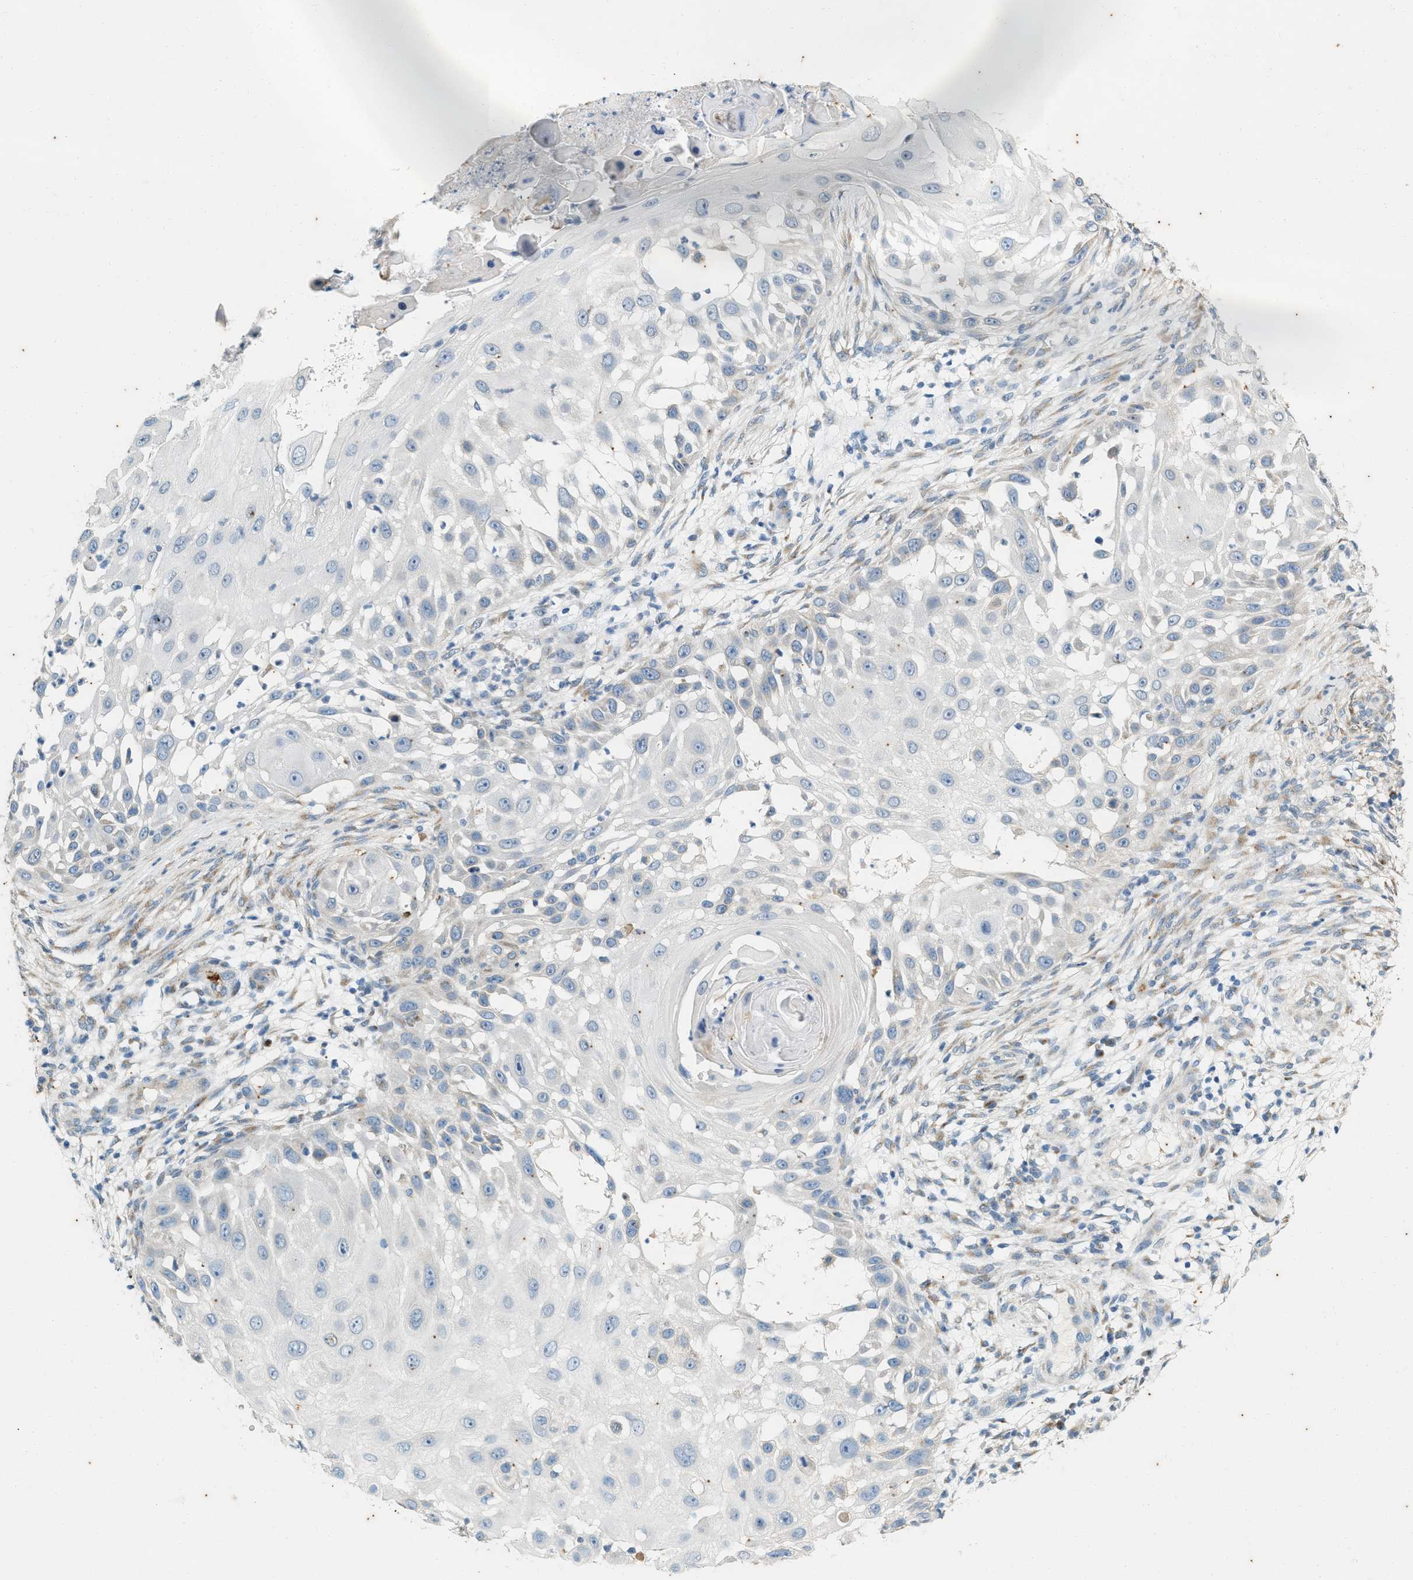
{"staining": {"intensity": "negative", "quantity": "none", "location": "none"}, "tissue": "skin cancer", "cell_type": "Tumor cells", "image_type": "cancer", "snomed": [{"axis": "morphology", "description": "Squamous cell carcinoma, NOS"}, {"axis": "topography", "description": "Skin"}], "caption": "Immunohistochemical staining of skin cancer (squamous cell carcinoma) displays no significant positivity in tumor cells.", "gene": "CHPF2", "patient": {"sex": "female", "age": 44}}